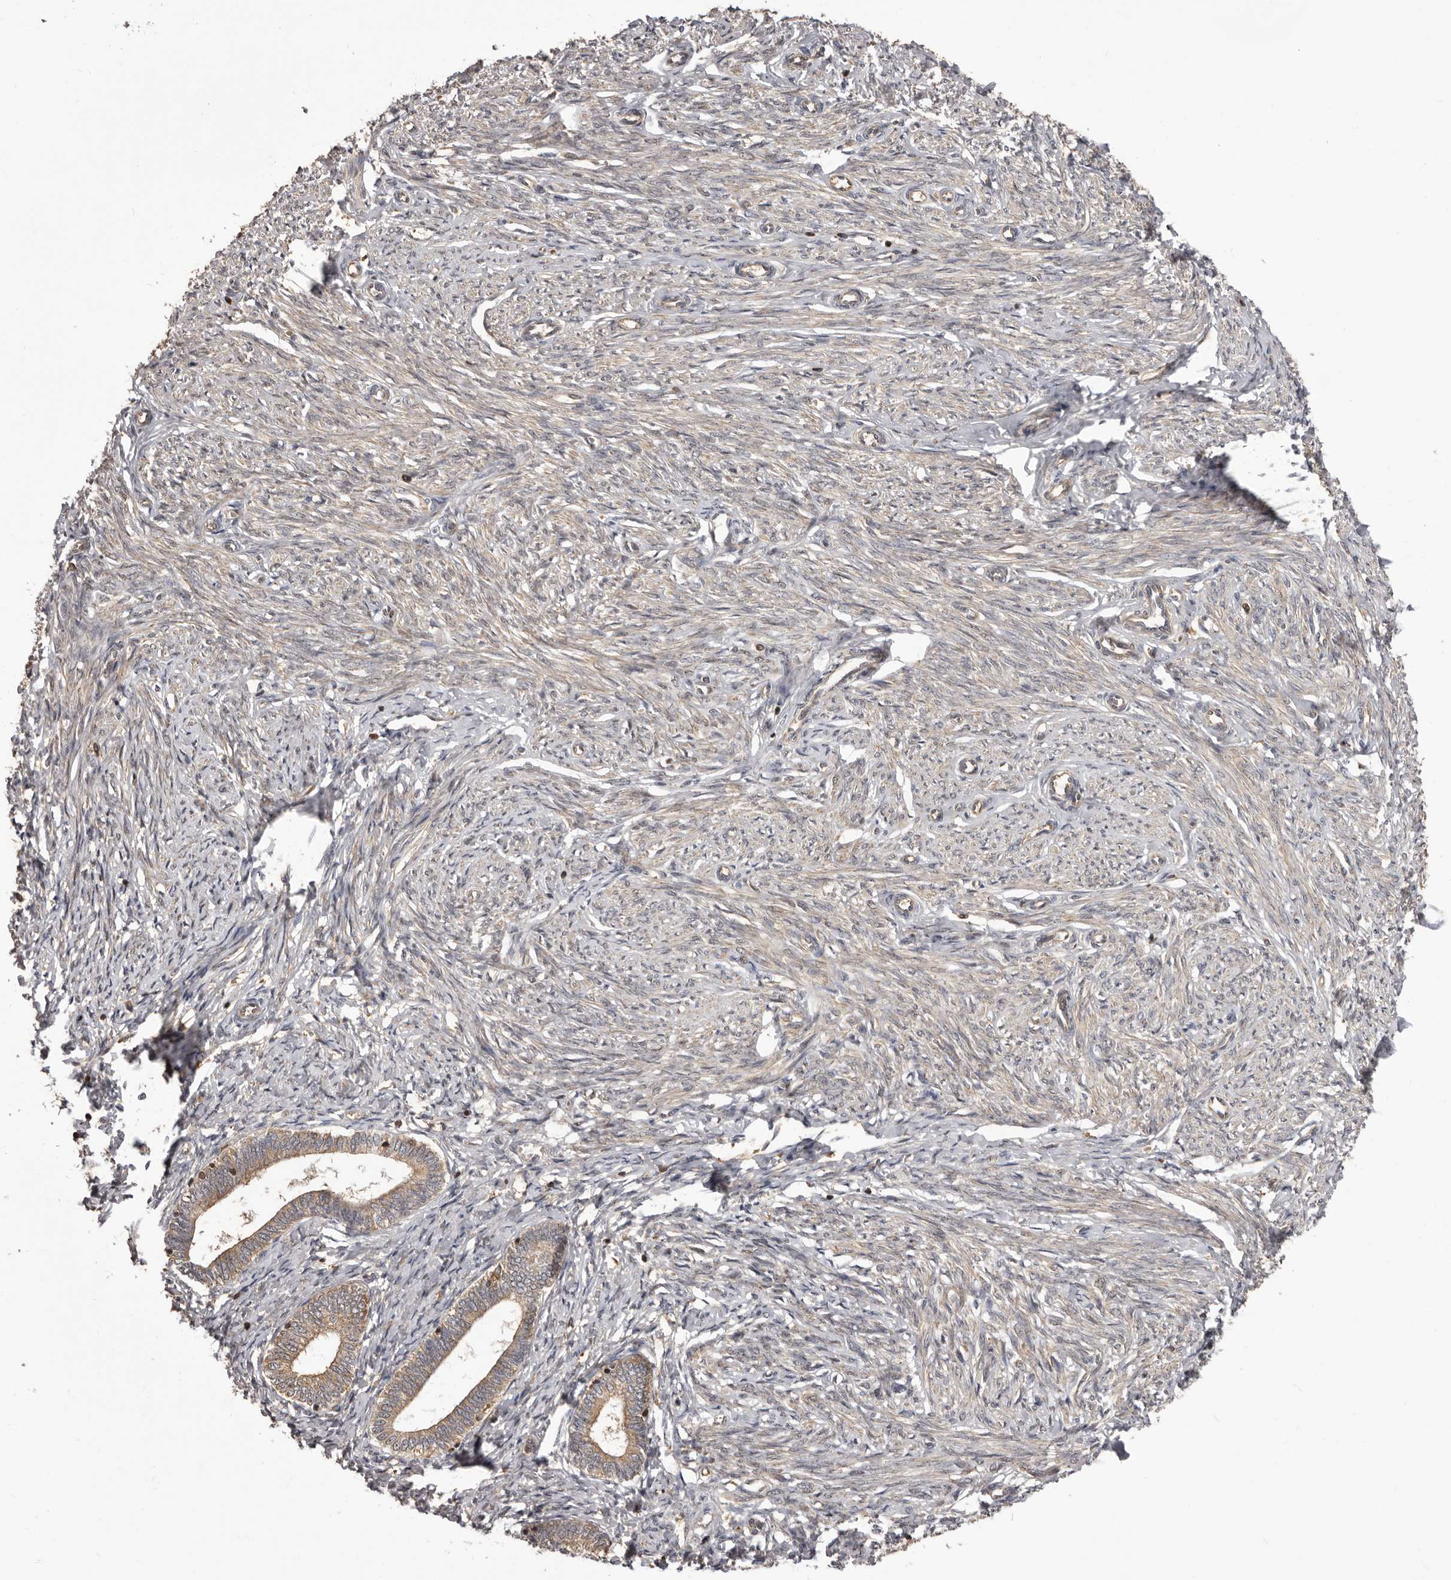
{"staining": {"intensity": "moderate", "quantity": ">75%", "location": "cytoplasmic/membranous"}, "tissue": "endometrium", "cell_type": "Cells in endometrial stroma", "image_type": "normal", "snomed": [{"axis": "morphology", "description": "Normal tissue, NOS"}, {"axis": "topography", "description": "Endometrium"}], "caption": "IHC (DAB) staining of unremarkable endometrium displays moderate cytoplasmic/membranous protein staining in approximately >75% of cells in endometrial stroma.", "gene": "HBS1L", "patient": {"sex": "female", "age": 72}}